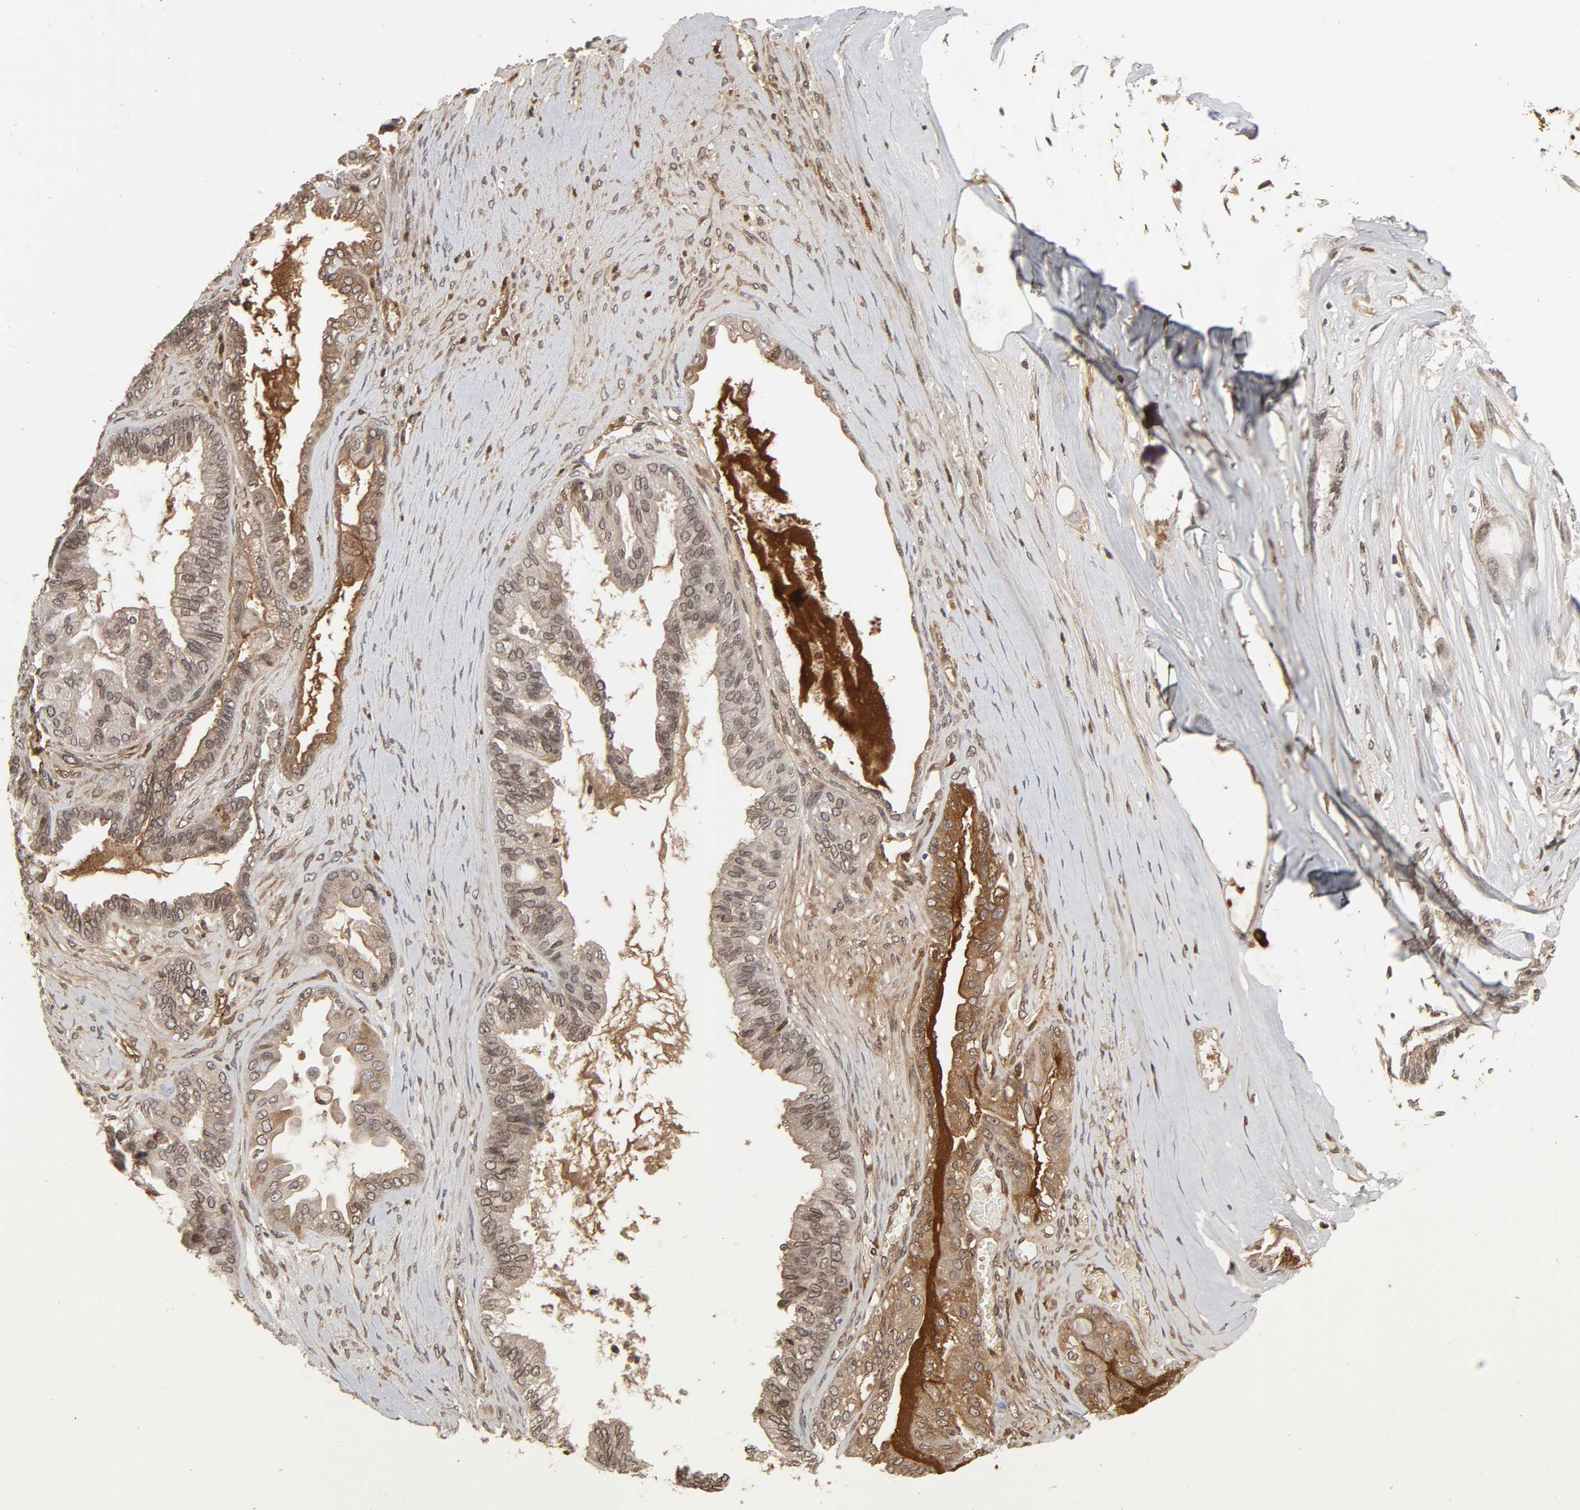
{"staining": {"intensity": "moderate", "quantity": ">75%", "location": "cytoplasmic/membranous,nuclear"}, "tissue": "ovarian cancer", "cell_type": "Tumor cells", "image_type": "cancer", "snomed": [{"axis": "morphology", "description": "Carcinoma, NOS"}, {"axis": "morphology", "description": "Carcinoma, endometroid"}, {"axis": "topography", "description": "Ovary"}], "caption": "Immunohistochemical staining of endometroid carcinoma (ovarian) demonstrates medium levels of moderate cytoplasmic/membranous and nuclear protein expression in about >75% of tumor cells. The protein is shown in brown color, while the nuclei are stained blue.", "gene": "CPN2", "patient": {"sex": "female", "age": 50}}